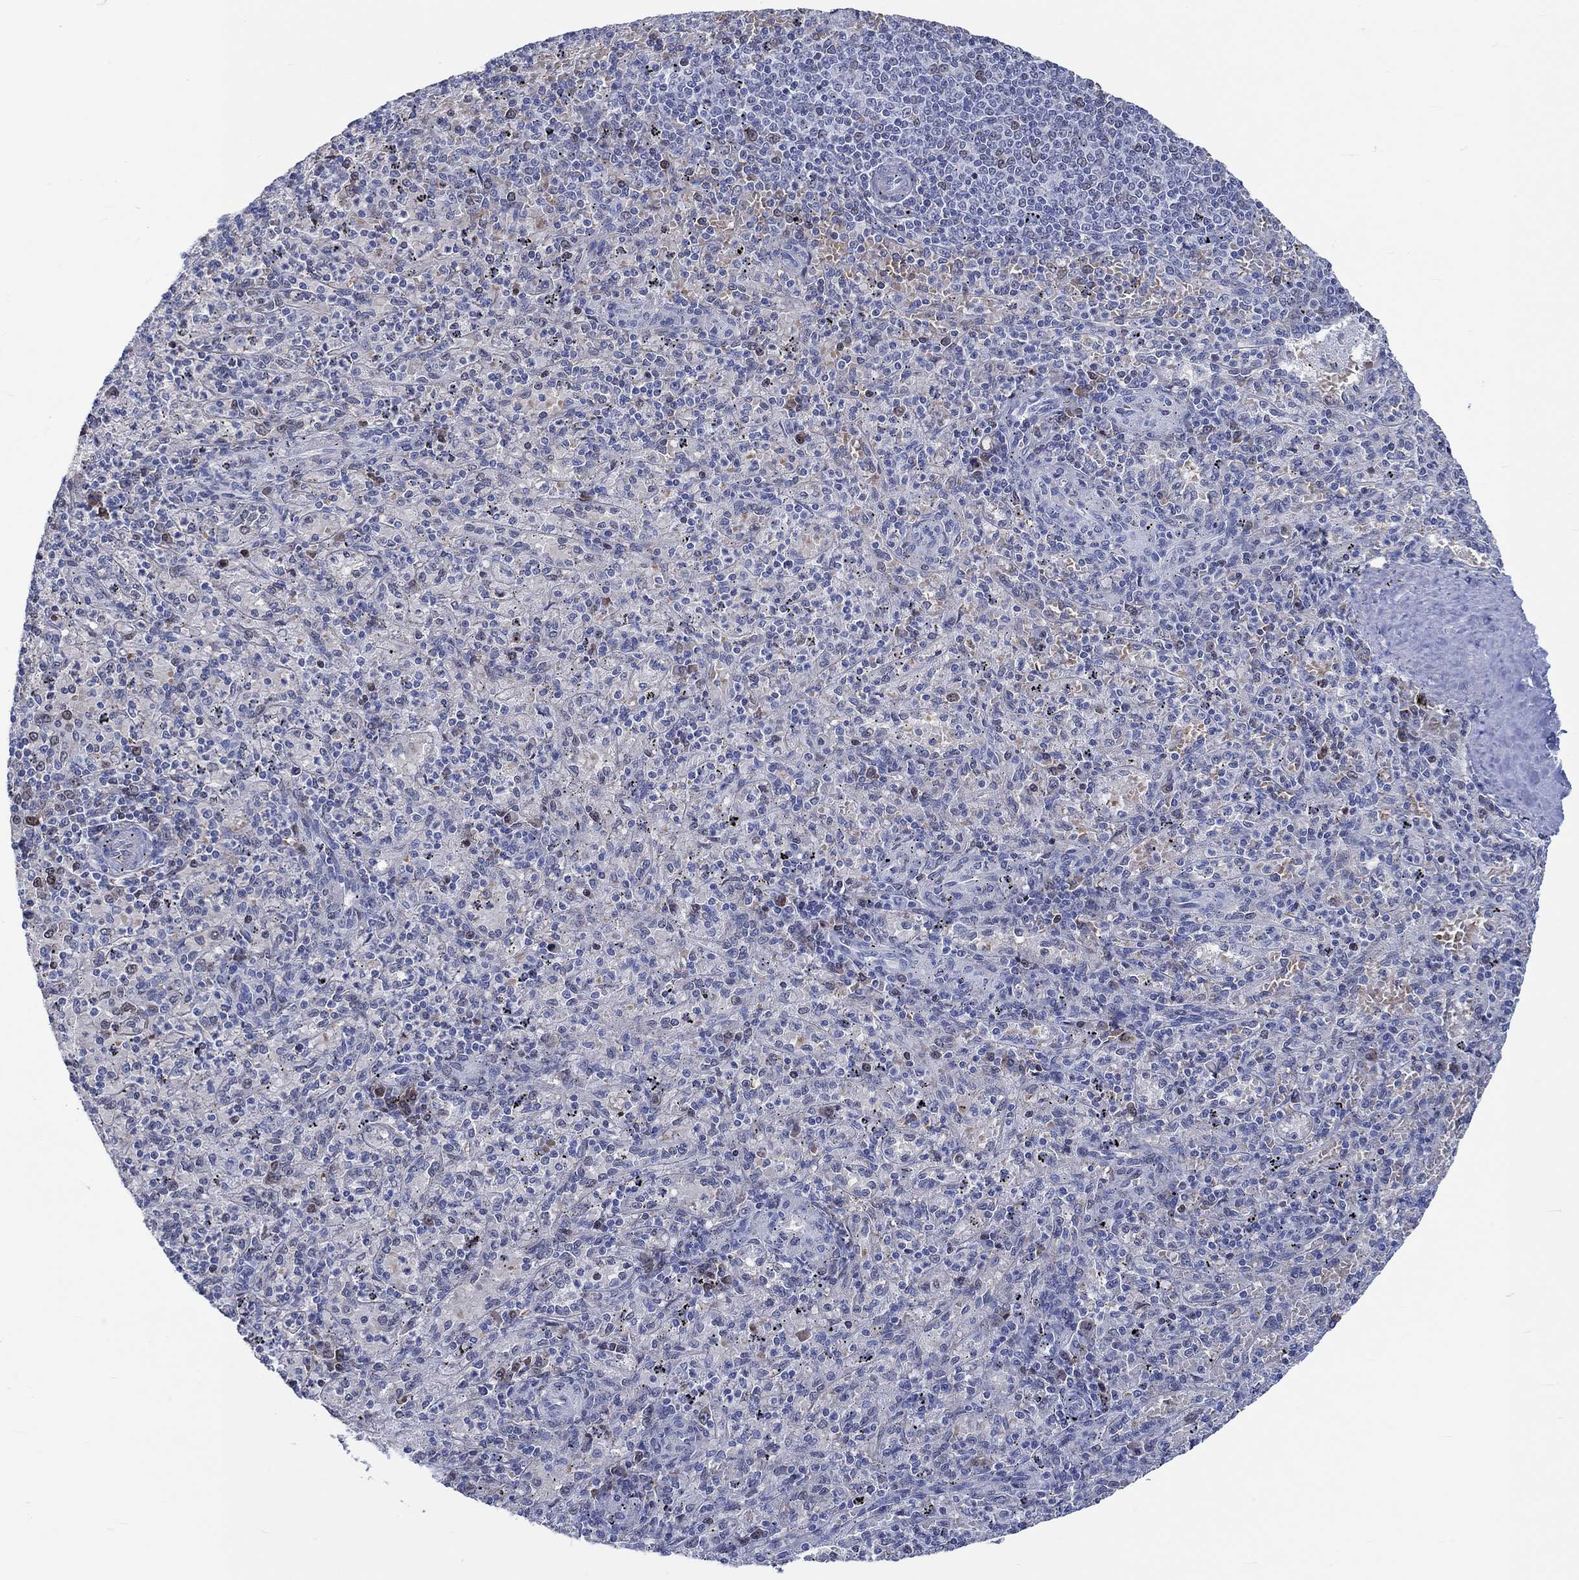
{"staining": {"intensity": "strong", "quantity": "<25%", "location": "nuclear"}, "tissue": "spleen", "cell_type": "Cells in red pulp", "image_type": "normal", "snomed": [{"axis": "morphology", "description": "Normal tissue, NOS"}, {"axis": "topography", "description": "Spleen"}], "caption": "Cells in red pulp show medium levels of strong nuclear positivity in about <25% of cells in normal spleen. (DAB (3,3'-diaminobenzidine) IHC with brightfield microscopy, high magnification).", "gene": "ZNF446", "patient": {"sex": "male", "age": 60}}